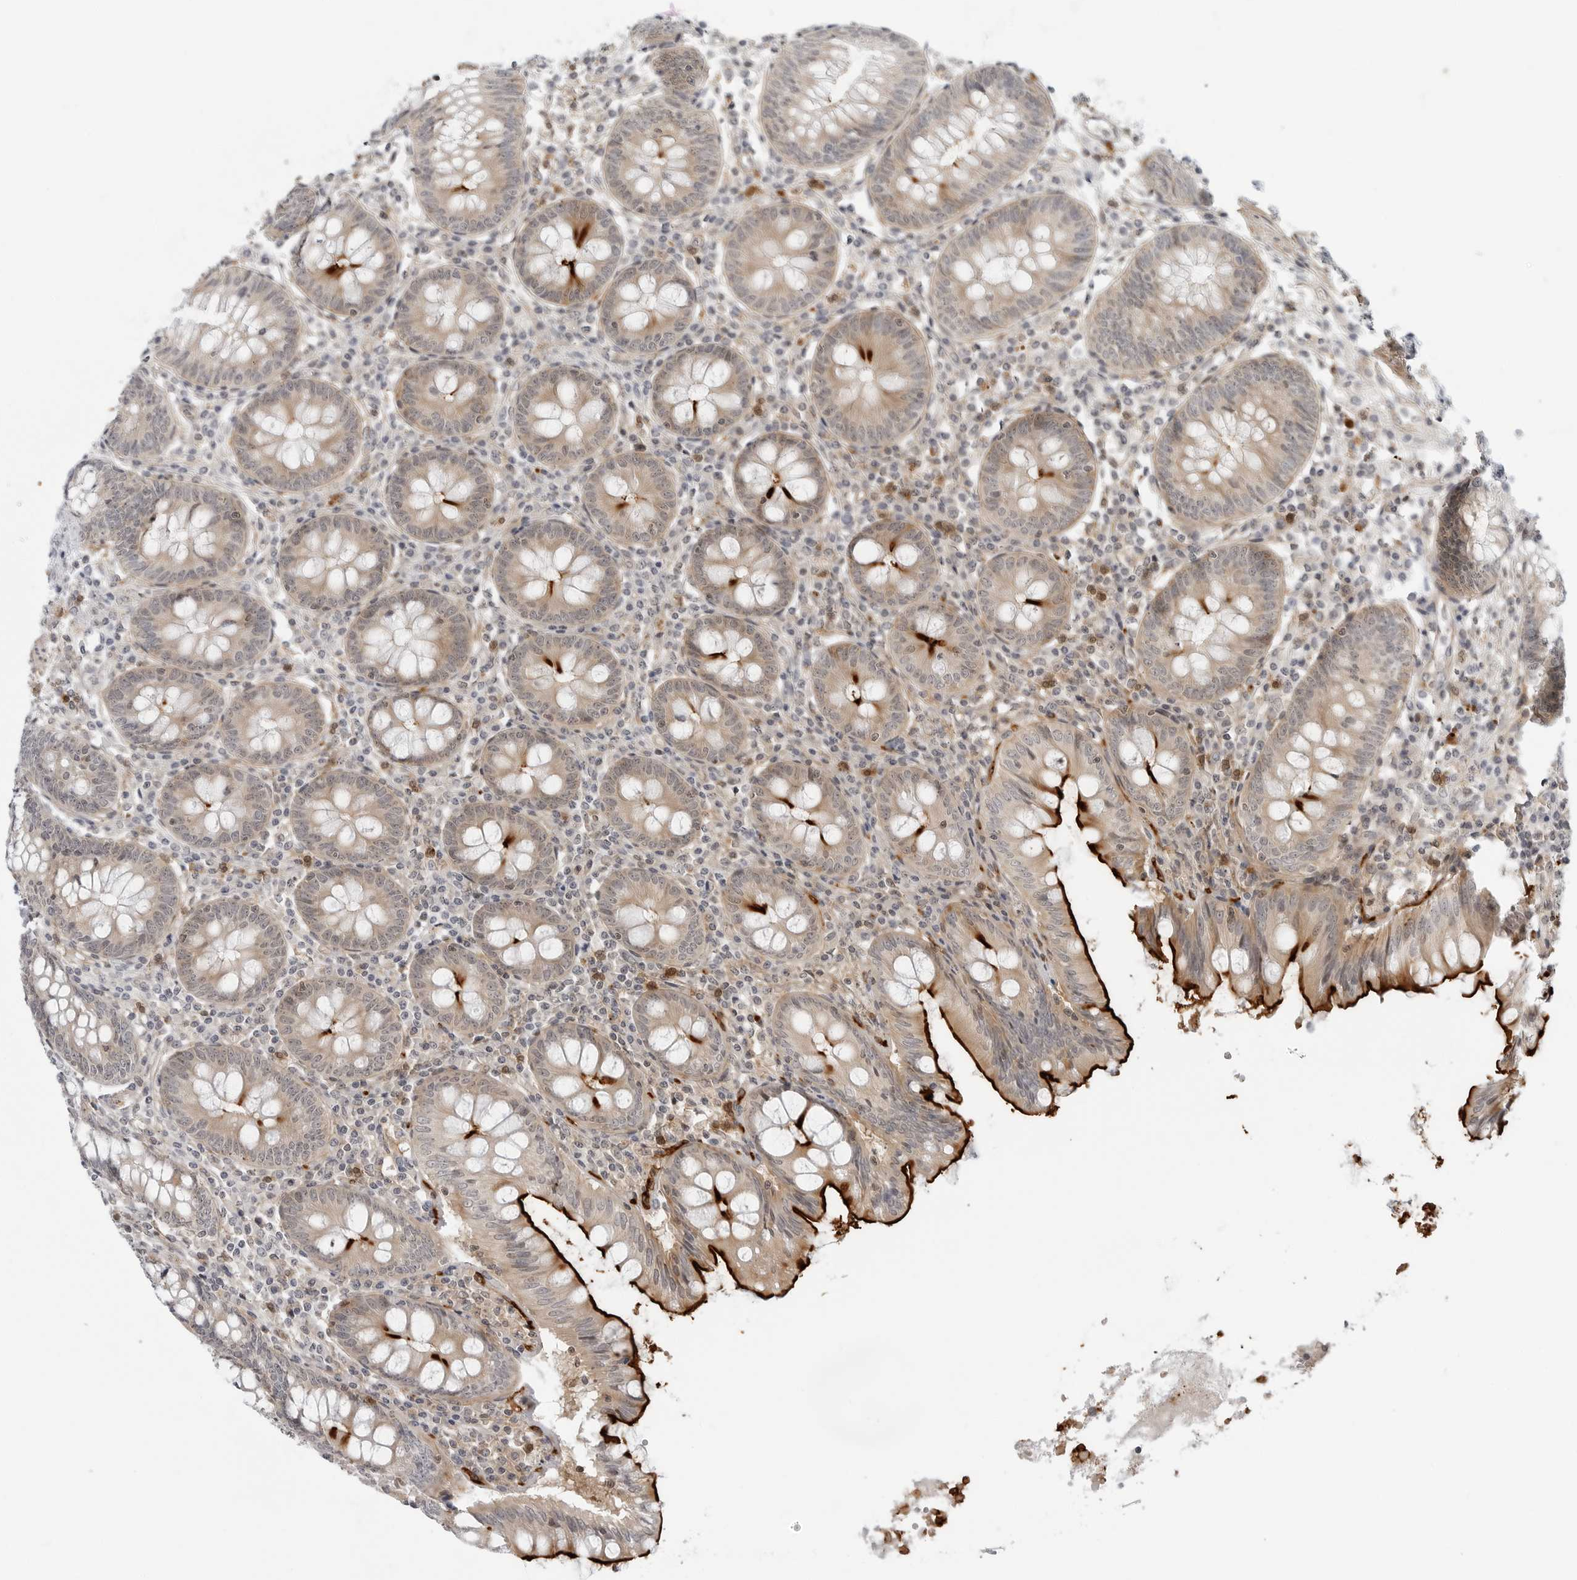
{"staining": {"intensity": "strong", "quantity": "25%-75%", "location": "cytoplasmic/membranous"}, "tissue": "appendix", "cell_type": "Glandular cells", "image_type": "normal", "snomed": [{"axis": "morphology", "description": "Normal tissue, NOS"}, {"axis": "topography", "description": "Appendix"}], "caption": "IHC histopathology image of benign human appendix stained for a protein (brown), which exhibits high levels of strong cytoplasmic/membranous staining in approximately 25%-75% of glandular cells.", "gene": "STXBP3", "patient": {"sex": "female", "age": 54}}